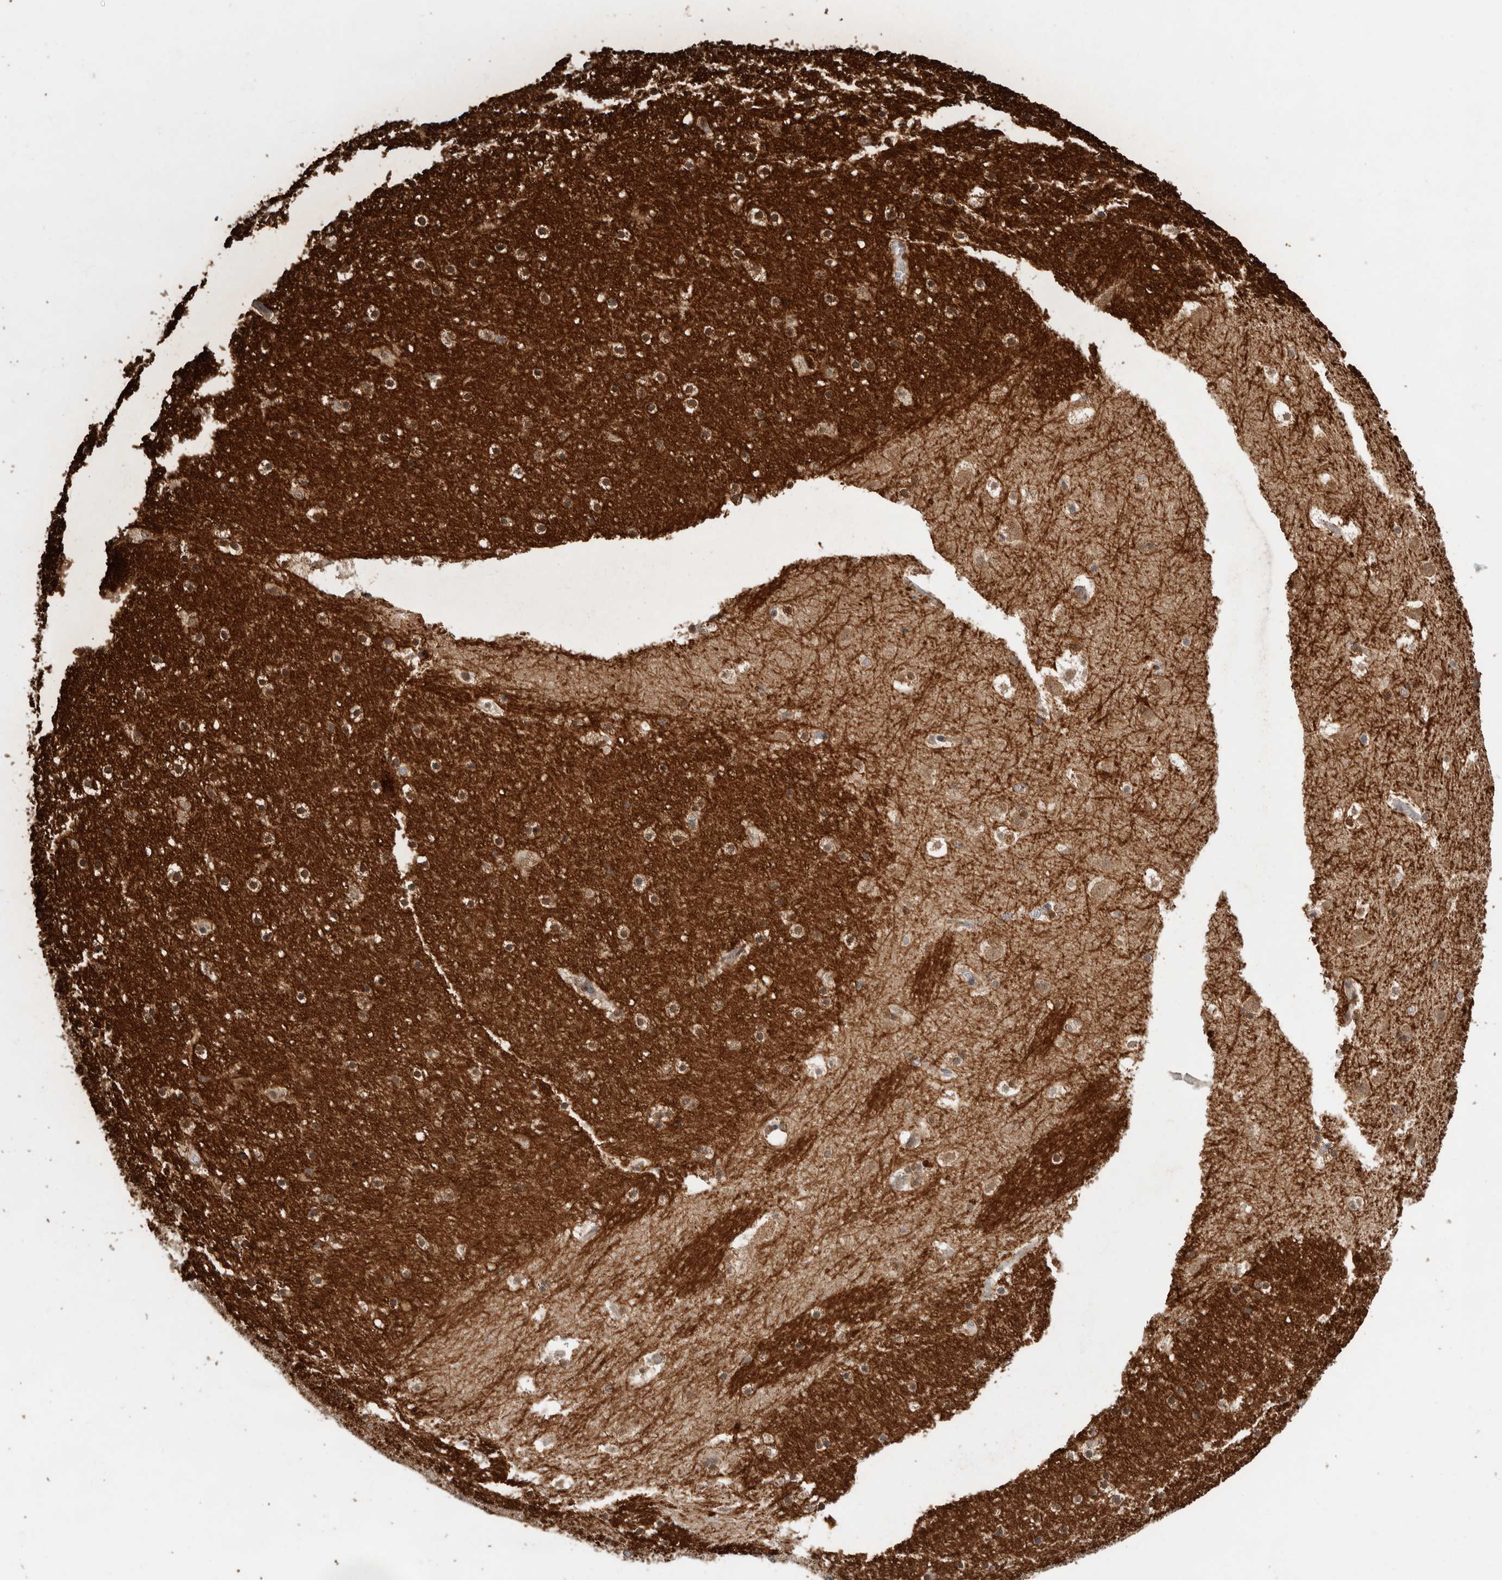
{"staining": {"intensity": "moderate", "quantity": ">75%", "location": "cytoplasmic/membranous"}, "tissue": "caudate", "cell_type": "Glial cells", "image_type": "normal", "snomed": [{"axis": "morphology", "description": "Normal tissue, NOS"}, {"axis": "topography", "description": "Lateral ventricle wall"}], "caption": "Immunohistochemical staining of unremarkable caudate displays moderate cytoplasmic/membranous protein staining in about >75% of glial cells. The protein of interest is stained brown, and the nuclei are stained in blue (DAB (3,3'-diaminobenzidine) IHC with brightfield microscopy, high magnification).", "gene": "MTF1", "patient": {"sex": "male", "age": 45}}